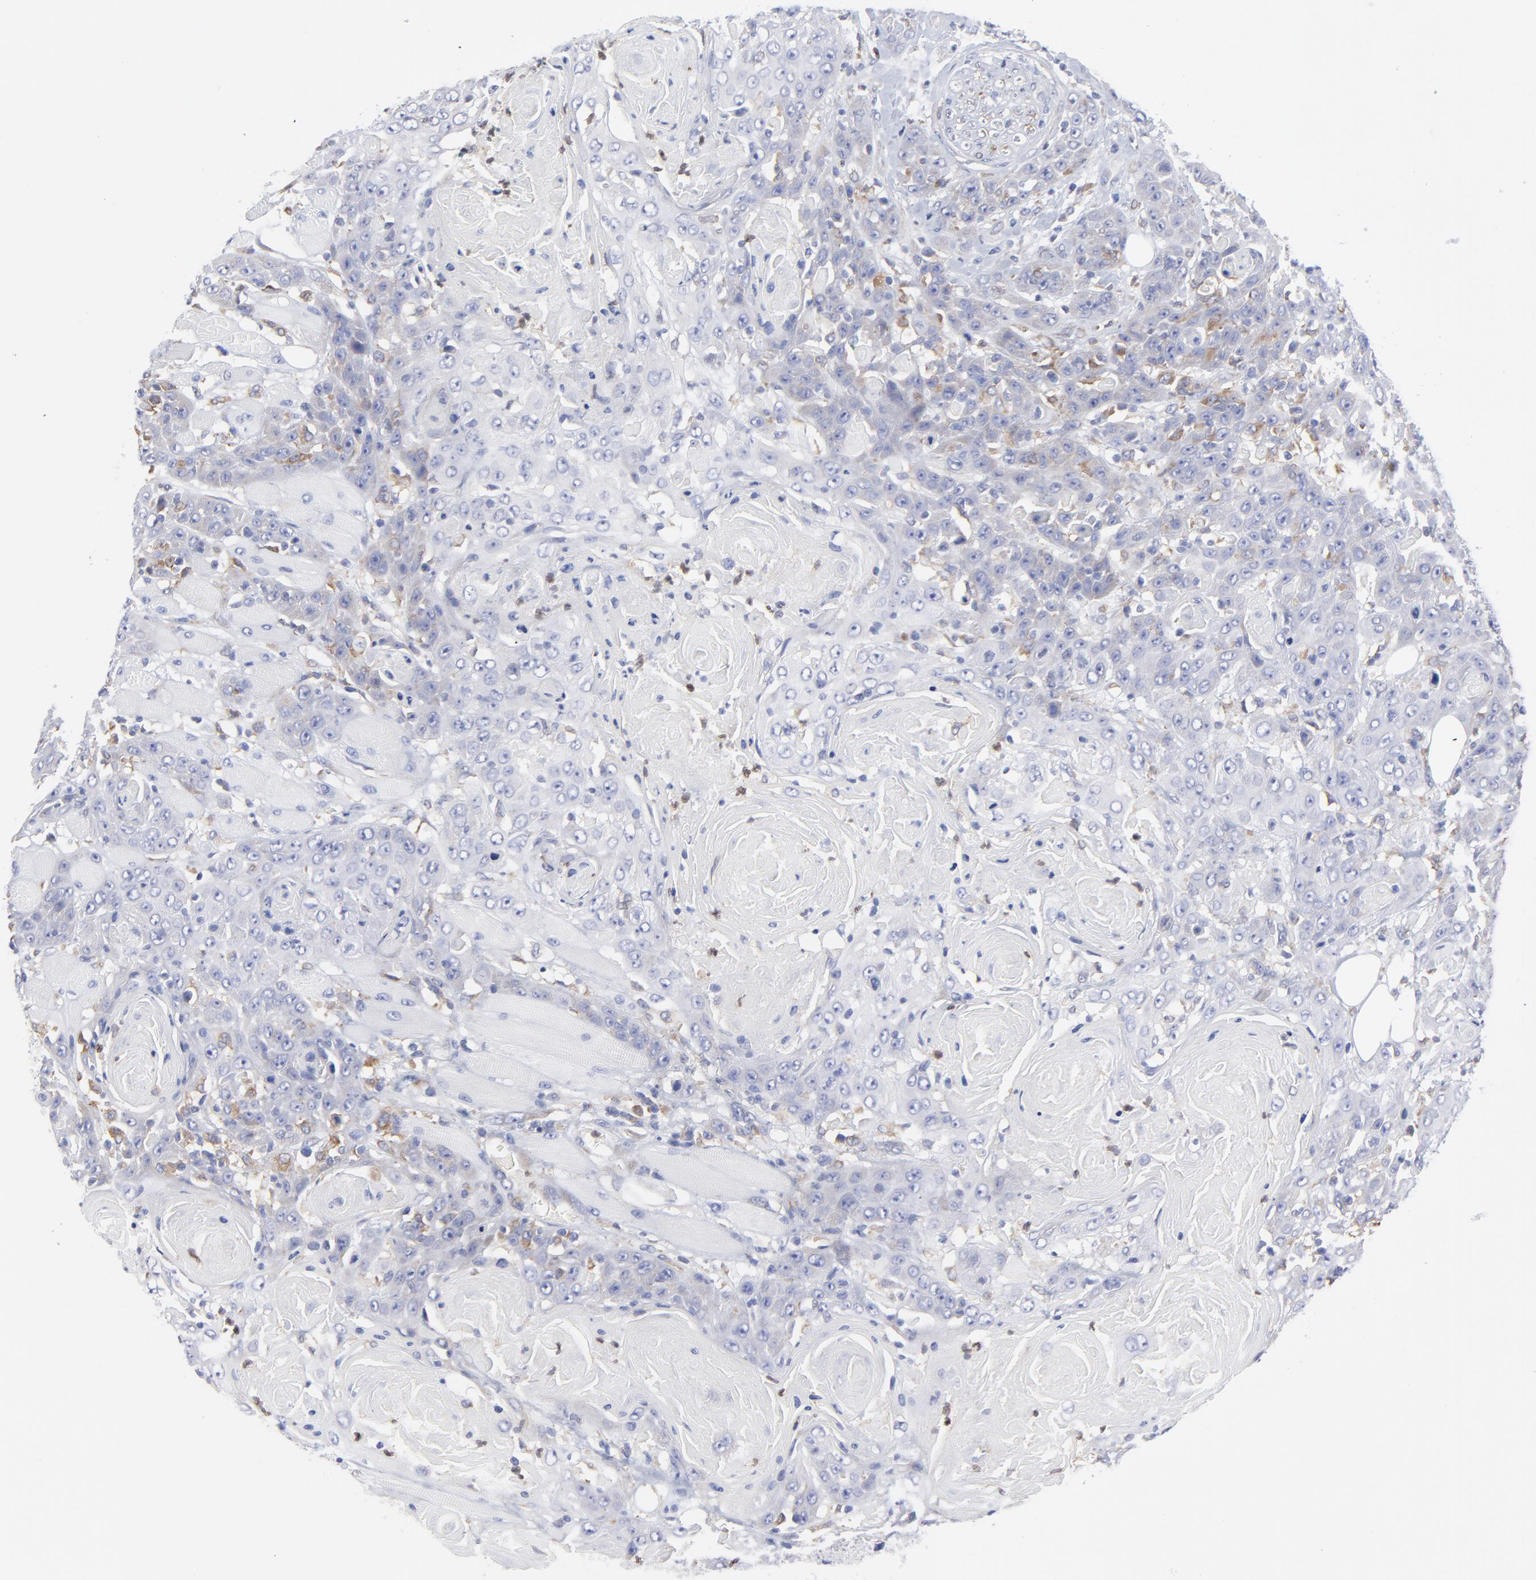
{"staining": {"intensity": "weak", "quantity": "<25%", "location": "cytoplasmic/membranous"}, "tissue": "head and neck cancer", "cell_type": "Tumor cells", "image_type": "cancer", "snomed": [{"axis": "morphology", "description": "Squamous cell carcinoma, NOS"}, {"axis": "topography", "description": "Head-Neck"}], "caption": "IHC histopathology image of neoplastic tissue: head and neck squamous cell carcinoma stained with DAB reveals no significant protein staining in tumor cells.", "gene": "MOSPD2", "patient": {"sex": "female", "age": 84}}